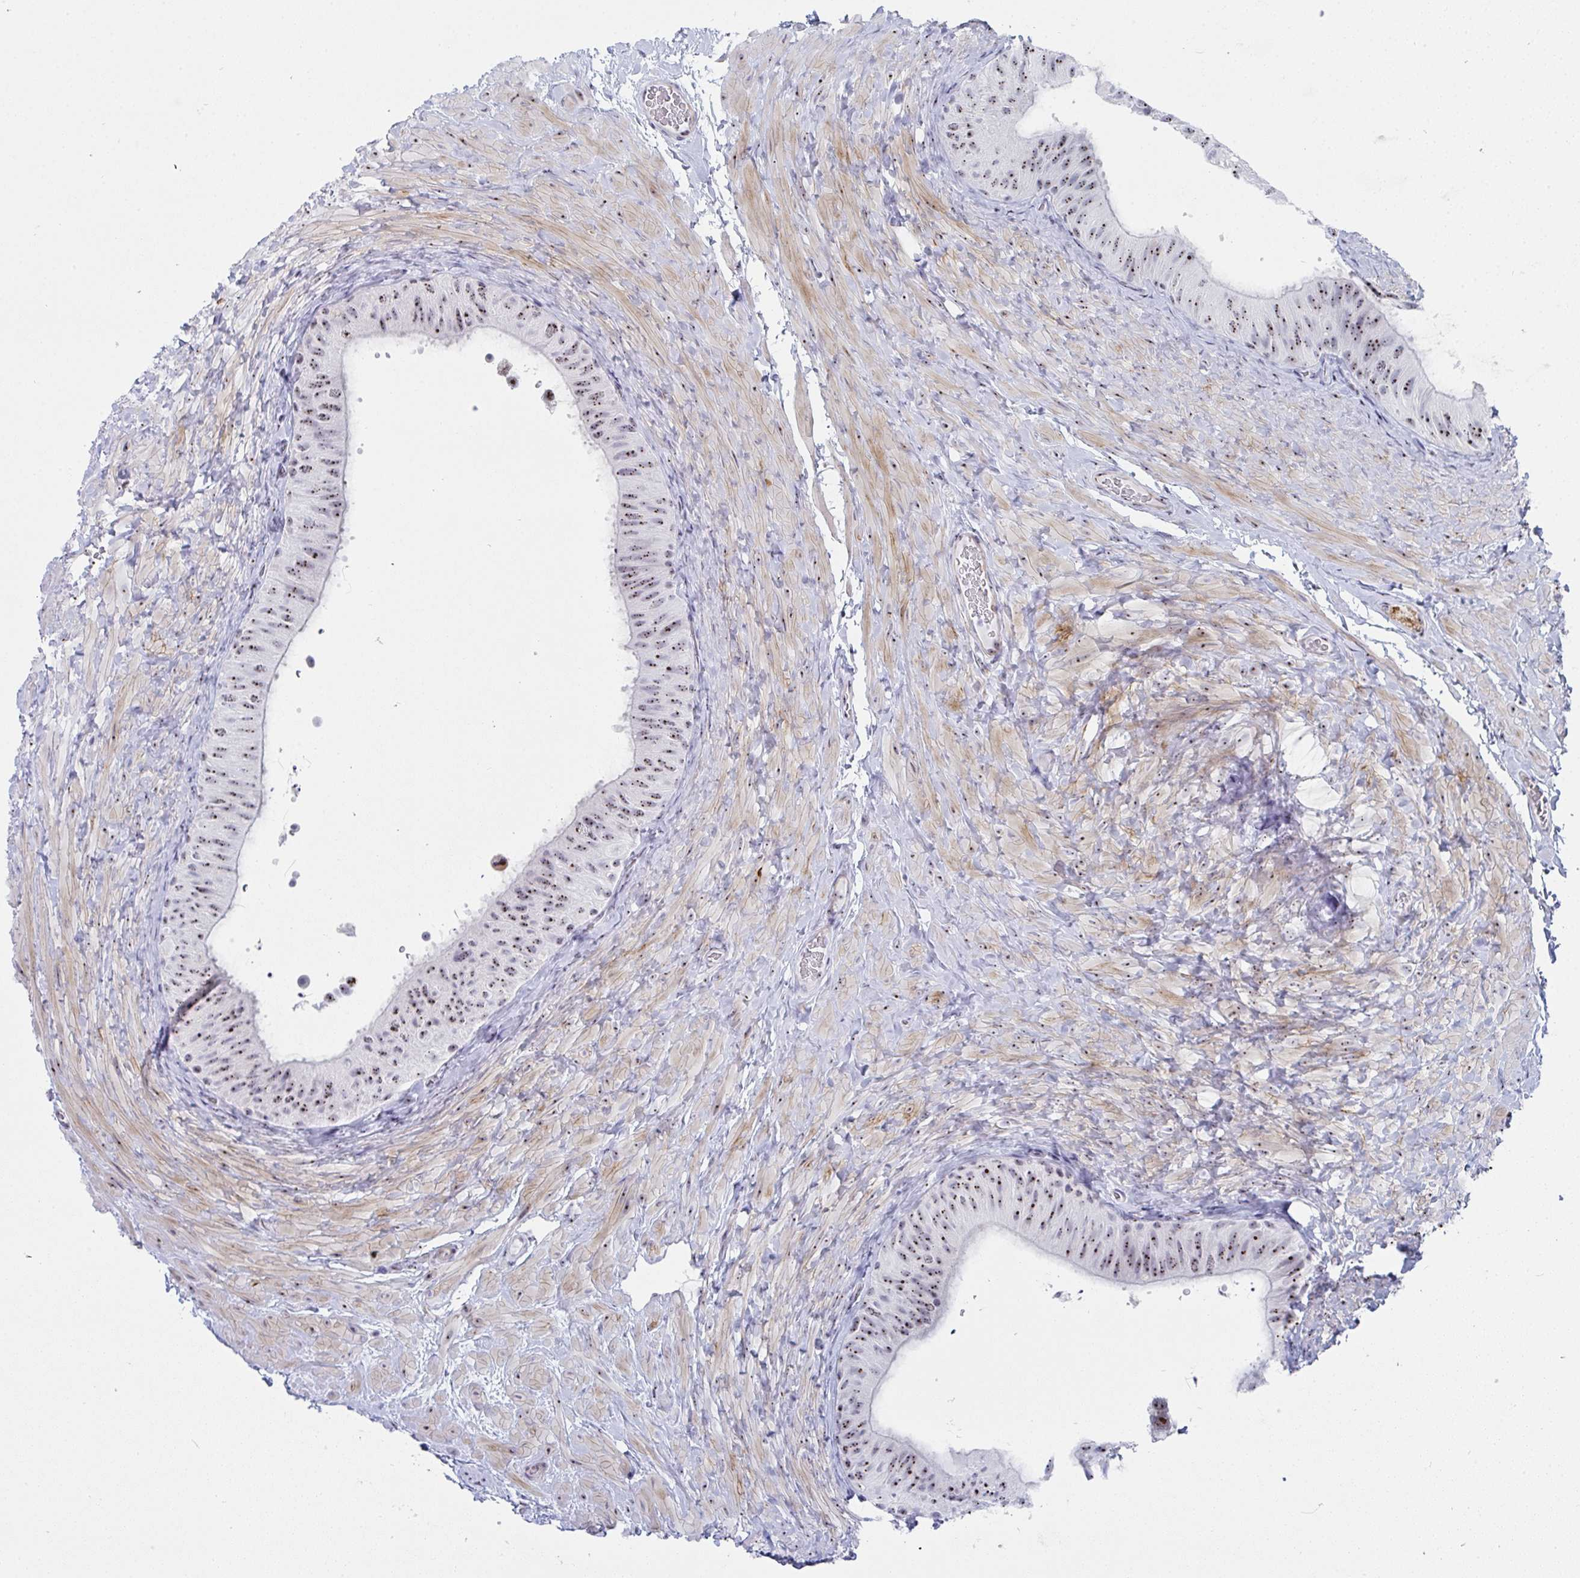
{"staining": {"intensity": "moderate", "quantity": ">75%", "location": "nuclear"}, "tissue": "epididymis", "cell_type": "Glandular cells", "image_type": "normal", "snomed": [{"axis": "morphology", "description": "Normal tissue, NOS"}, {"axis": "topography", "description": "Epididymis, spermatic cord, NOS"}, {"axis": "topography", "description": "Epididymis"}], "caption": "The immunohistochemical stain shows moderate nuclear positivity in glandular cells of benign epididymis. (IHC, brightfield microscopy, high magnification).", "gene": "NOP10", "patient": {"sex": "male", "age": 31}}